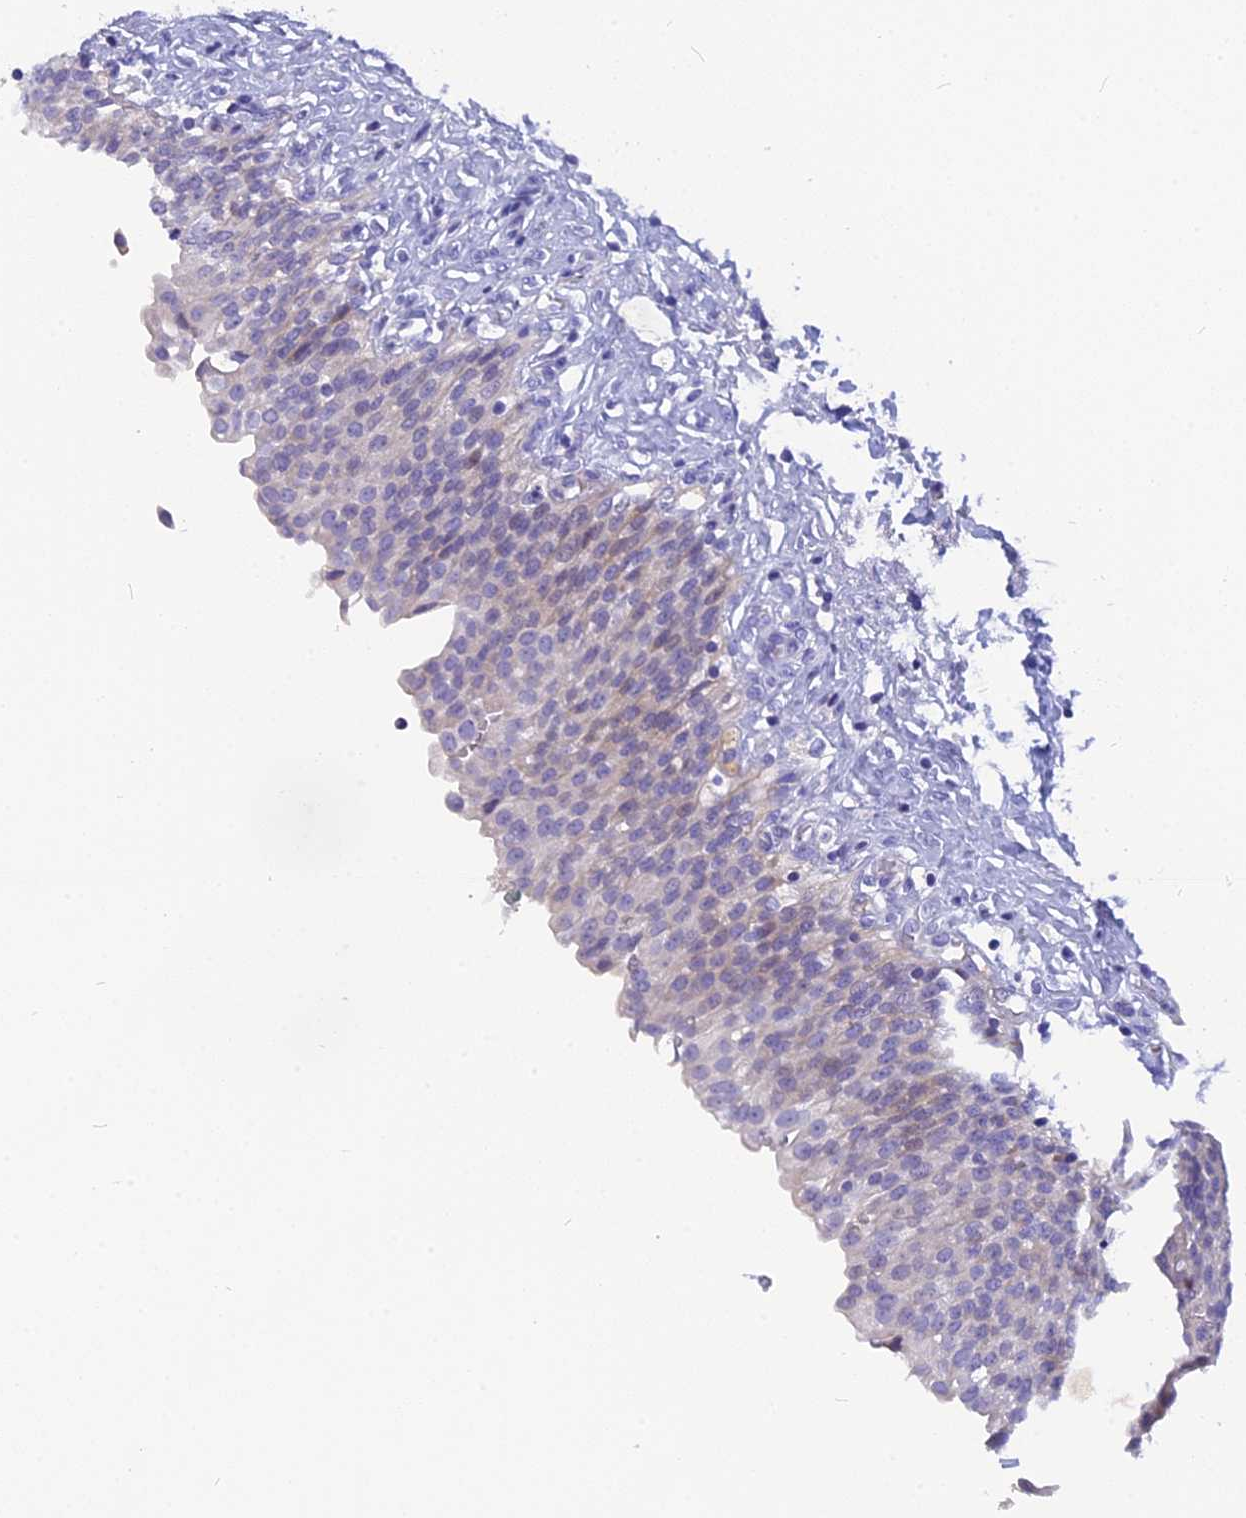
{"staining": {"intensity": "weak", "quantity": "<25%", "location": "cytoplasmic/membranous,nuclear"}, "tissue": "urinary bladder", "cell_type": "Urothelial cells", "image_type": "normal", "snomed": [{"axis": "morphology", "description": "Urothelial carcinoma, High grade"}, {"axis": "topography", "description": "Urinary bladder"}], "caption": "Immunohistochemistry image of benign urinary bladder: urinary bladder stained with DAB (3,3'-diaminobenzidine) shows no significant protein staining in urothelial cells. Nuclei are stained in blue.", "gene": "NKPD1", "patient": {"sex": "male", "age": 46}}